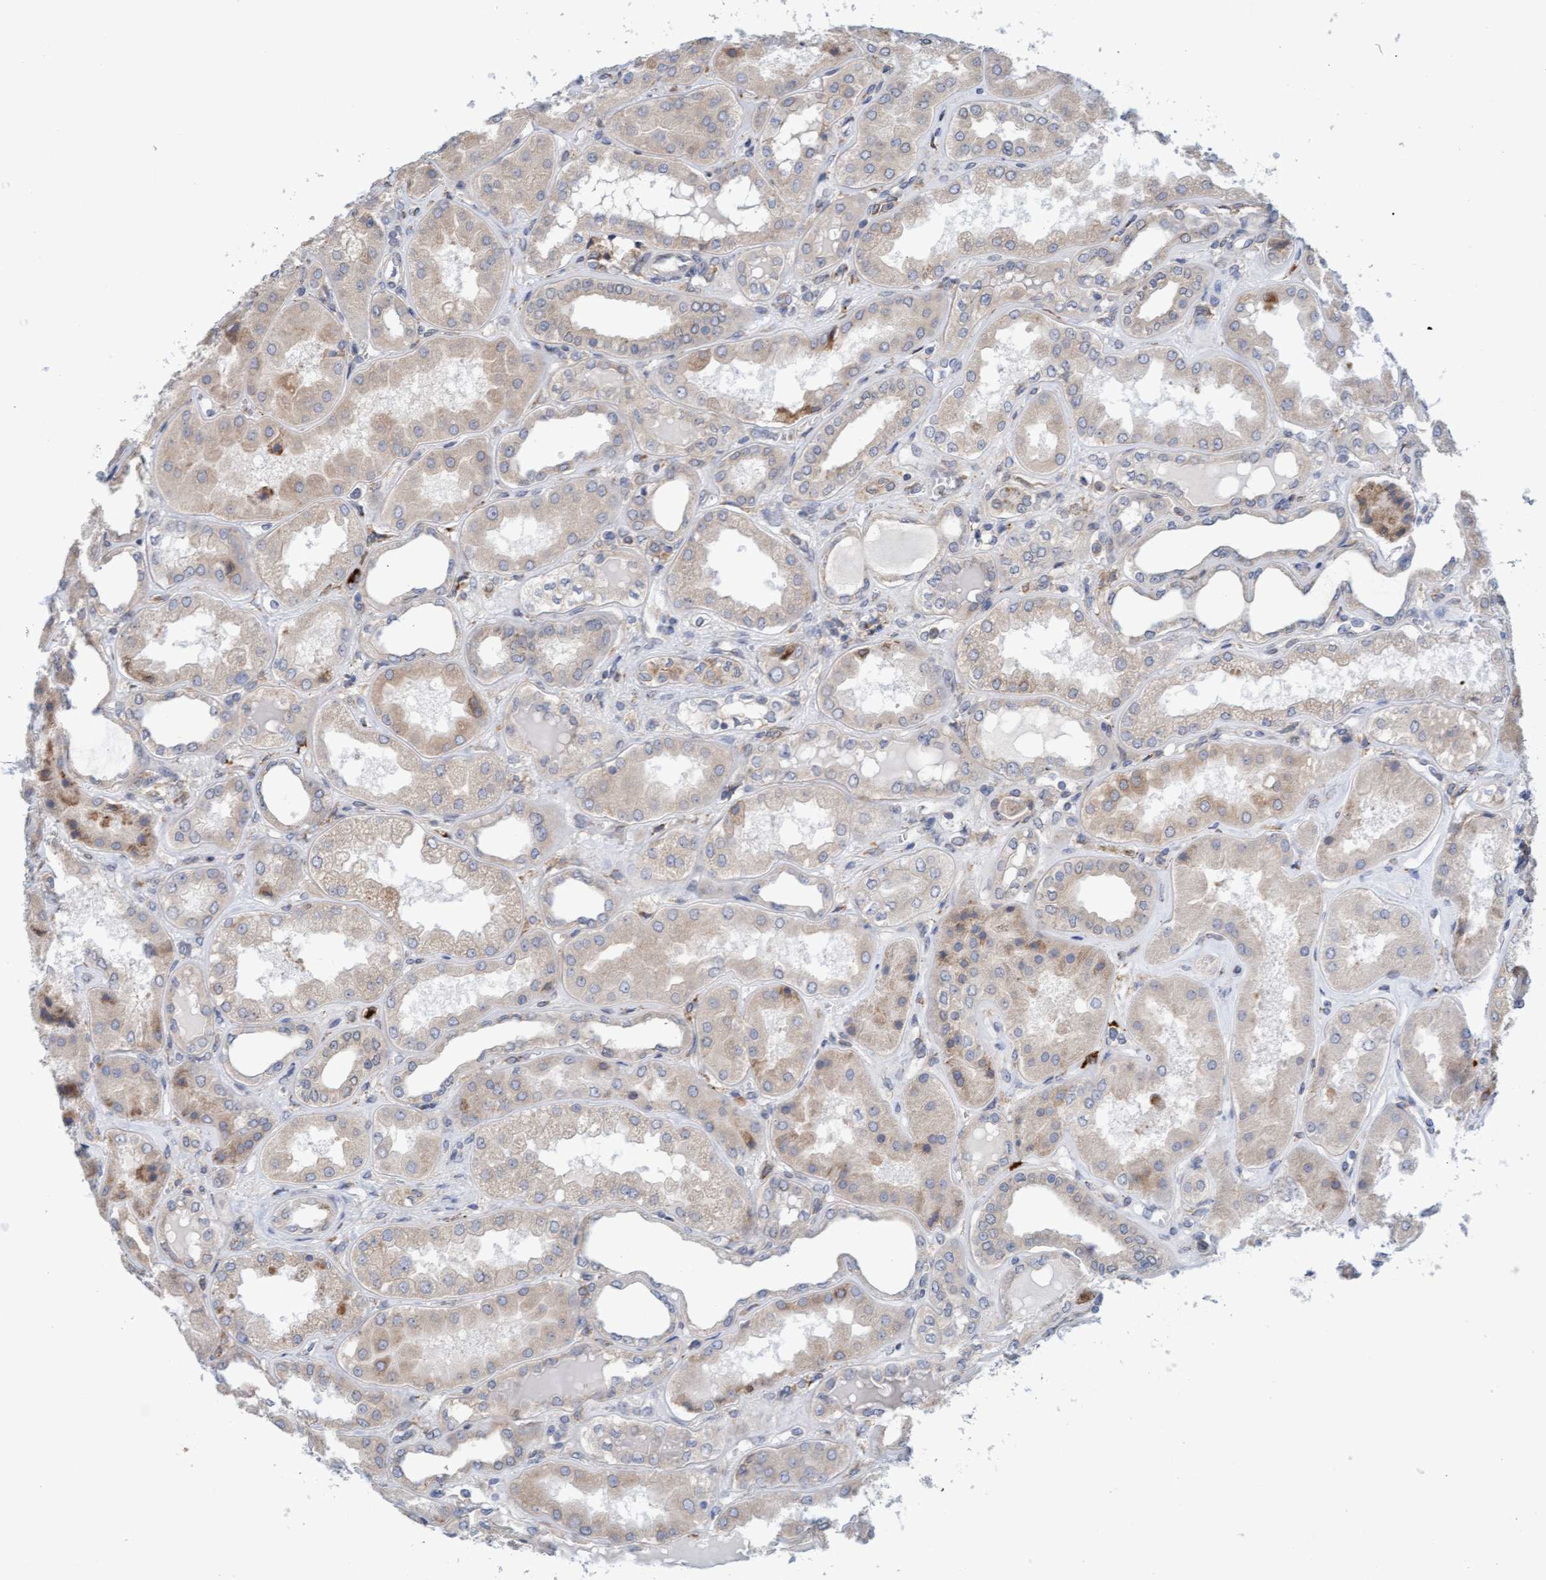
{"staining": {"intensity": "negative", "quantity": "none", "location": "none"}, "tissue": "kidney", "cell_type": "Cells in glomeruli", "image_type": "normal", "snomed": [{"axis": "morphology", "description": "Normal tissue, NOS"}, {"axis": "topography", "description": "Kidney"}], "caption": "Immunohistochemical staining of normal human kidney reveals no significant staining in cells in glomeruli. The staining is performed using DAB brown chromogen with nuclei counter-stained in using hematoxylin.", "gene": "MMP8", "patient": {"sex": "female", "age": 56}}